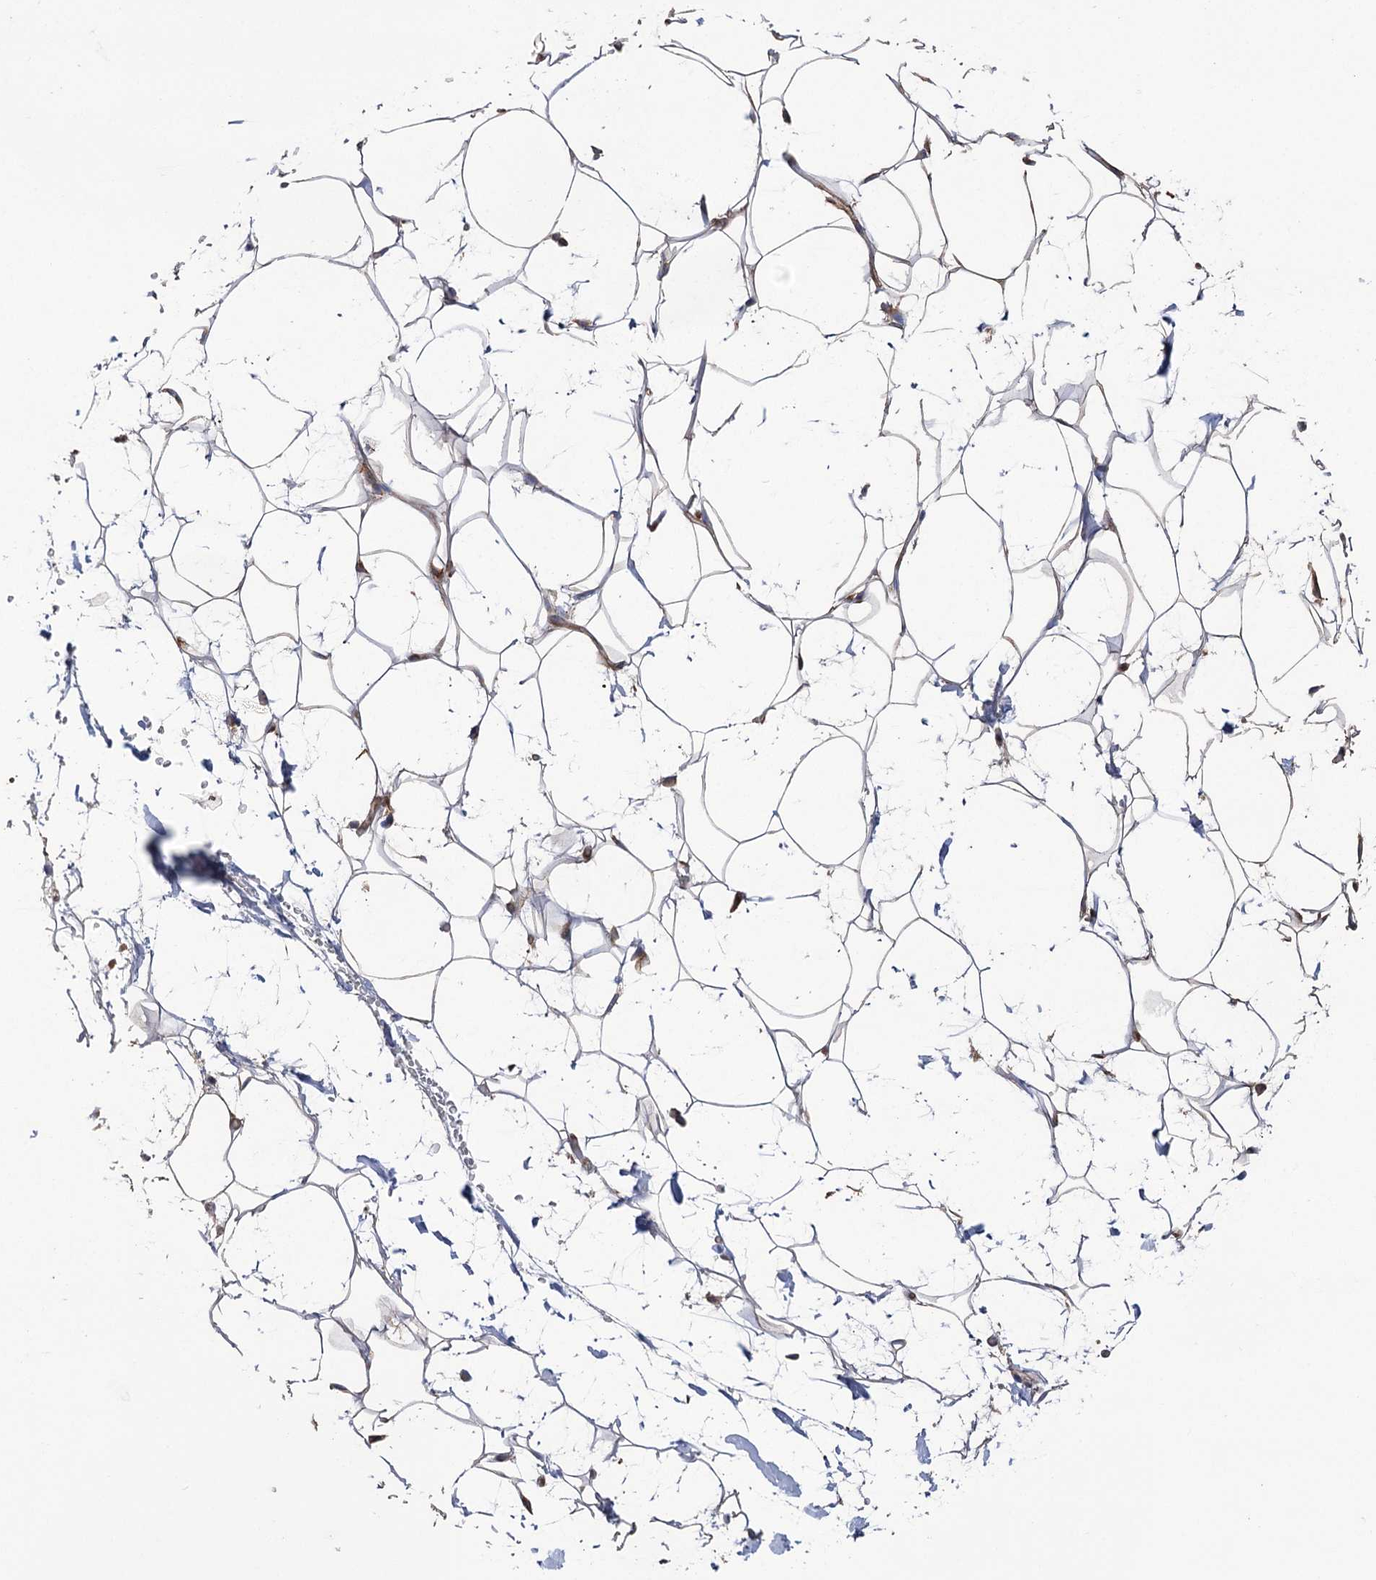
{"staining": {"intensity": "moderate", "quantity": "25%-75%", "location": "cytoplasmic/membranous"}, "tissue": "adipose tissue", "cell_type": "Adipocytes", "image_type": "normal", "snomed": [{"axis": "morphology", "description": "Normal tissue, NOS"}, {"axis": "topography", "description": "Breast"}], "caption": "A histopathology image of human adipose tissue stained for a protein demonstrates moderate cytoplasmic/membranous brown staining in adipocytes.", "gene": "OTUD1", "patient": {"sex": "female", "age": 26}}